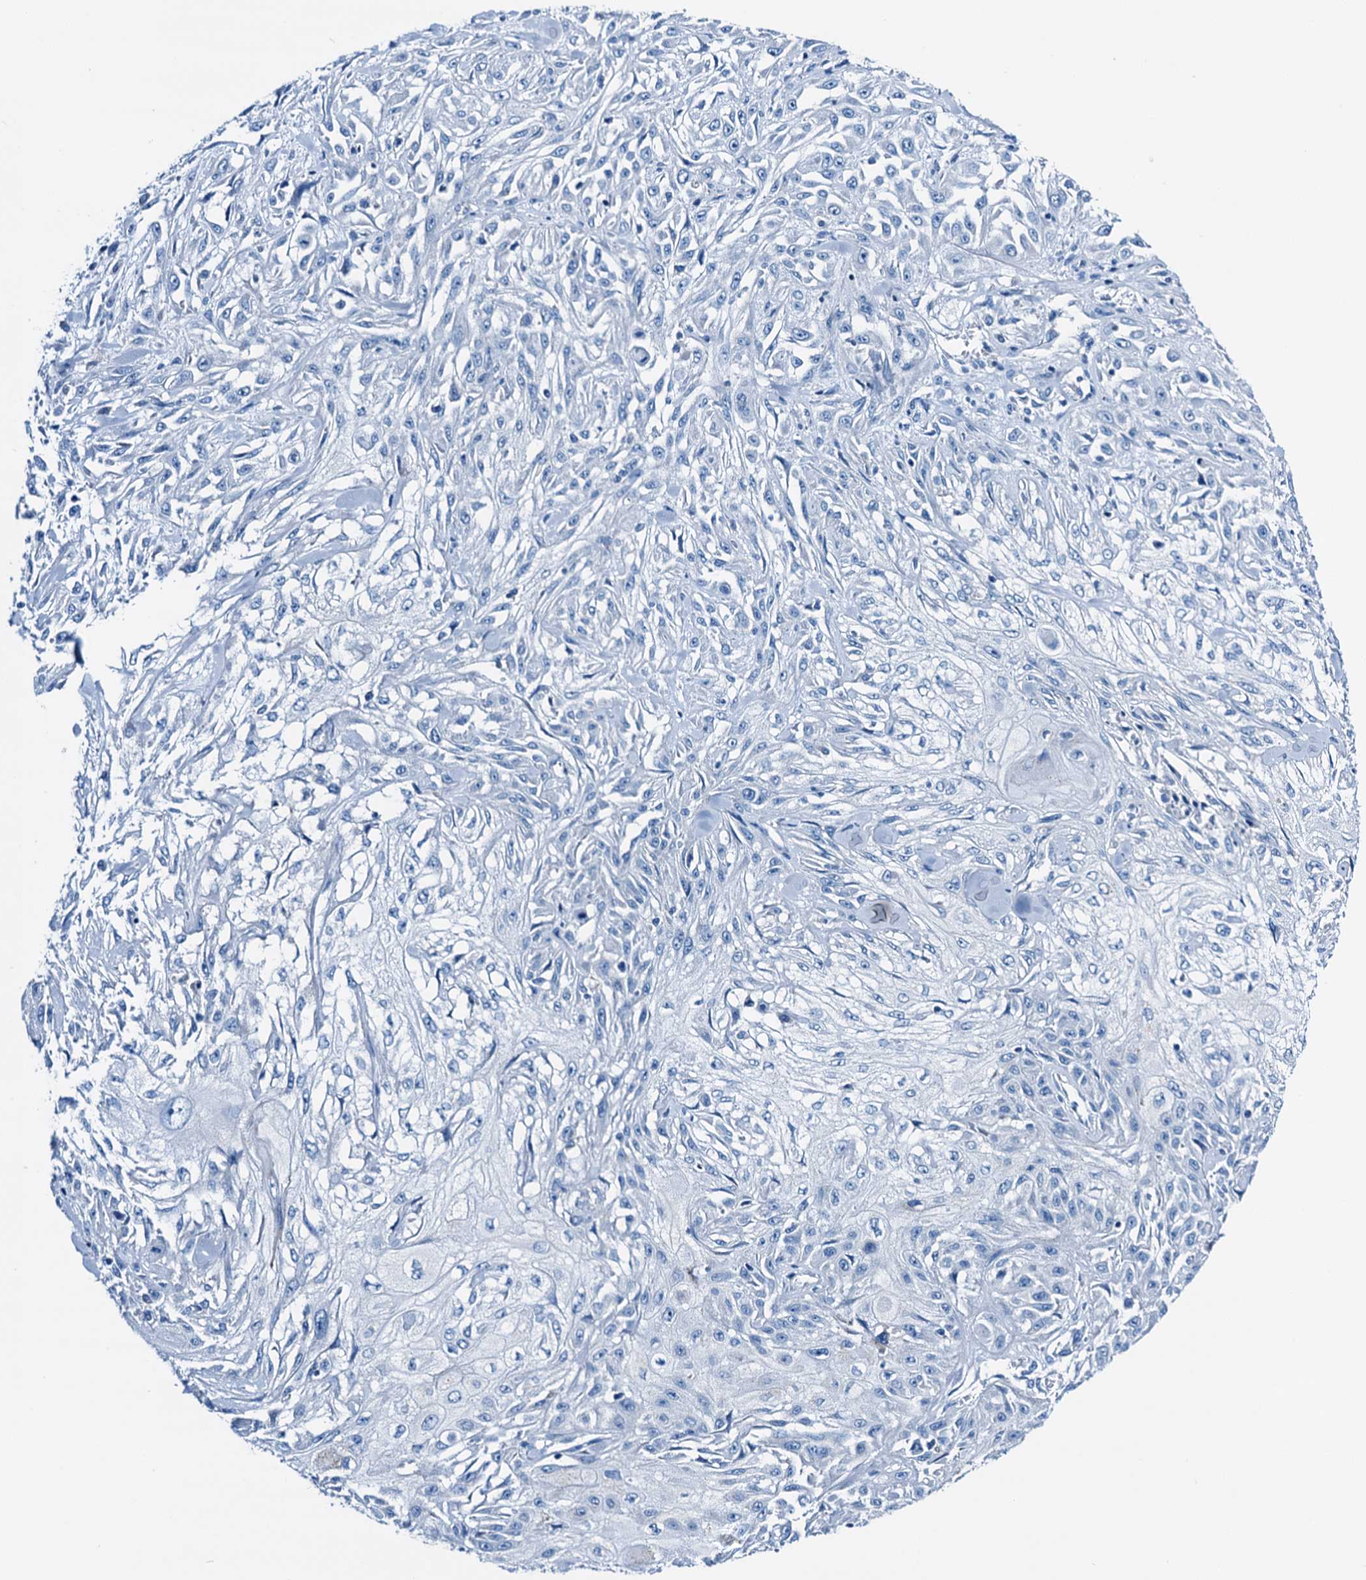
{"staining": {"intensity": "negative", "quantity": "none", "location": "none"}, "tissue": "skin cancer", "cell_type": "Tumor cells", "image_type": "cancer", "snomed": [{"axis": "morphology", "description": "Squamous cell carcinoma, NOS"}, {"axis": "morphology", "description": "Squamous cell carcinoma, metastatic, NOS"}, {"axis": "topography", "description": "Skin"}, {"axis": "topography", "description": "Lymph node"}], "caption": "An immunohistochemistry (IHC) image of squamous cell carcinoma (skin) is shown. There is no staining in tumor cells of squamous cell carcinoma (skin).", "gene": "C1QTNF4", "patient": {"sex": "male", "age": 75}}